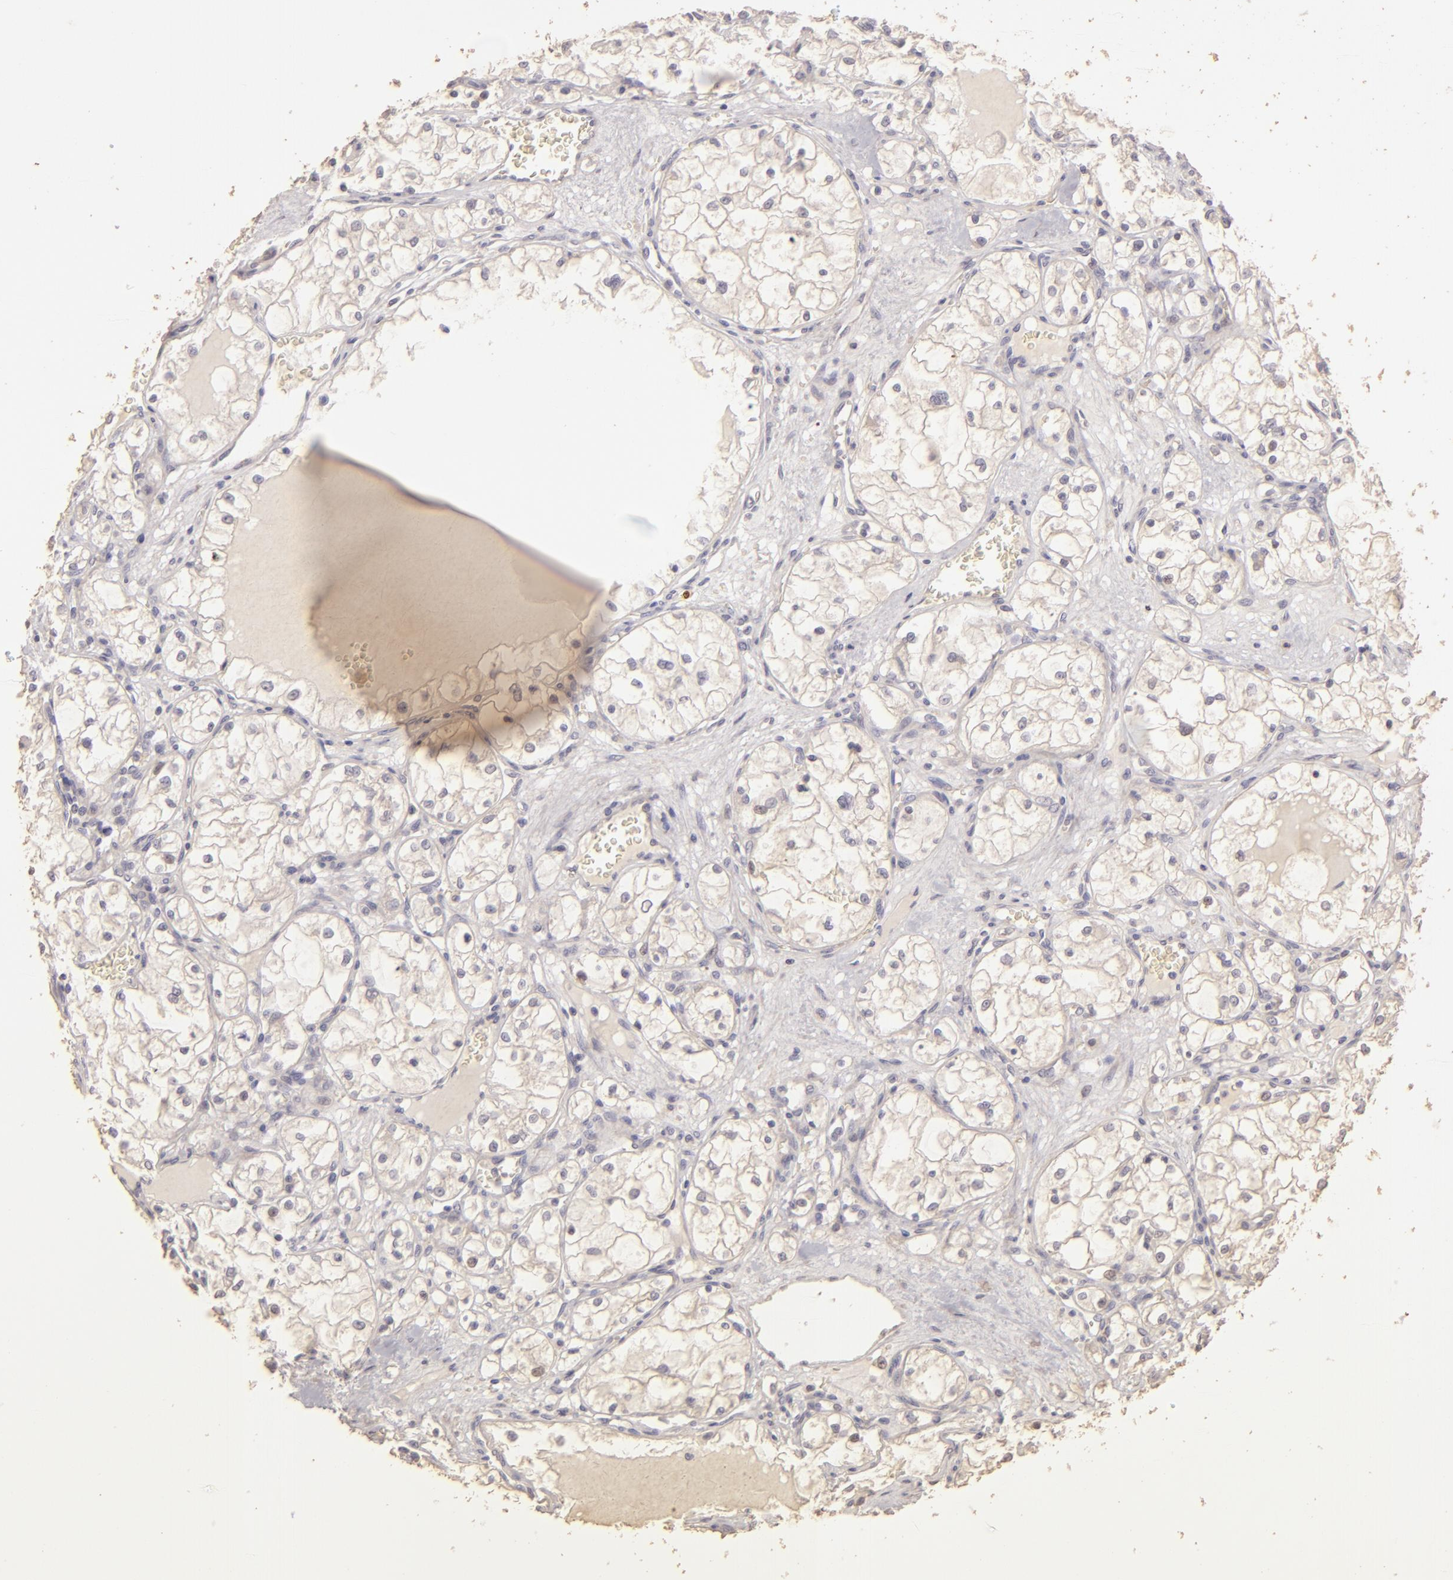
{"staining": {"intensity": "negative", "quantity": "none", "location": "none"}, "tissue": "renal cancer", "cell_type": "Tumor cells", "image_type": "cancer", "snomed": [{"axis": "morphology", "description": "Adenocarcinoma, NOS"}, {"axis": "topography", "description": "Kidney"}], "caption": "High magnification brightfield microscopy of adenocarcinoma (renal) stained with DAB (3,3'-diaminobenzidine) (brown) and counterstained with hematoxylin (blue): tumor cells show no significant expression.", "gene": "BCL2L13", "patient": {"sex": "male", "age": 61}}